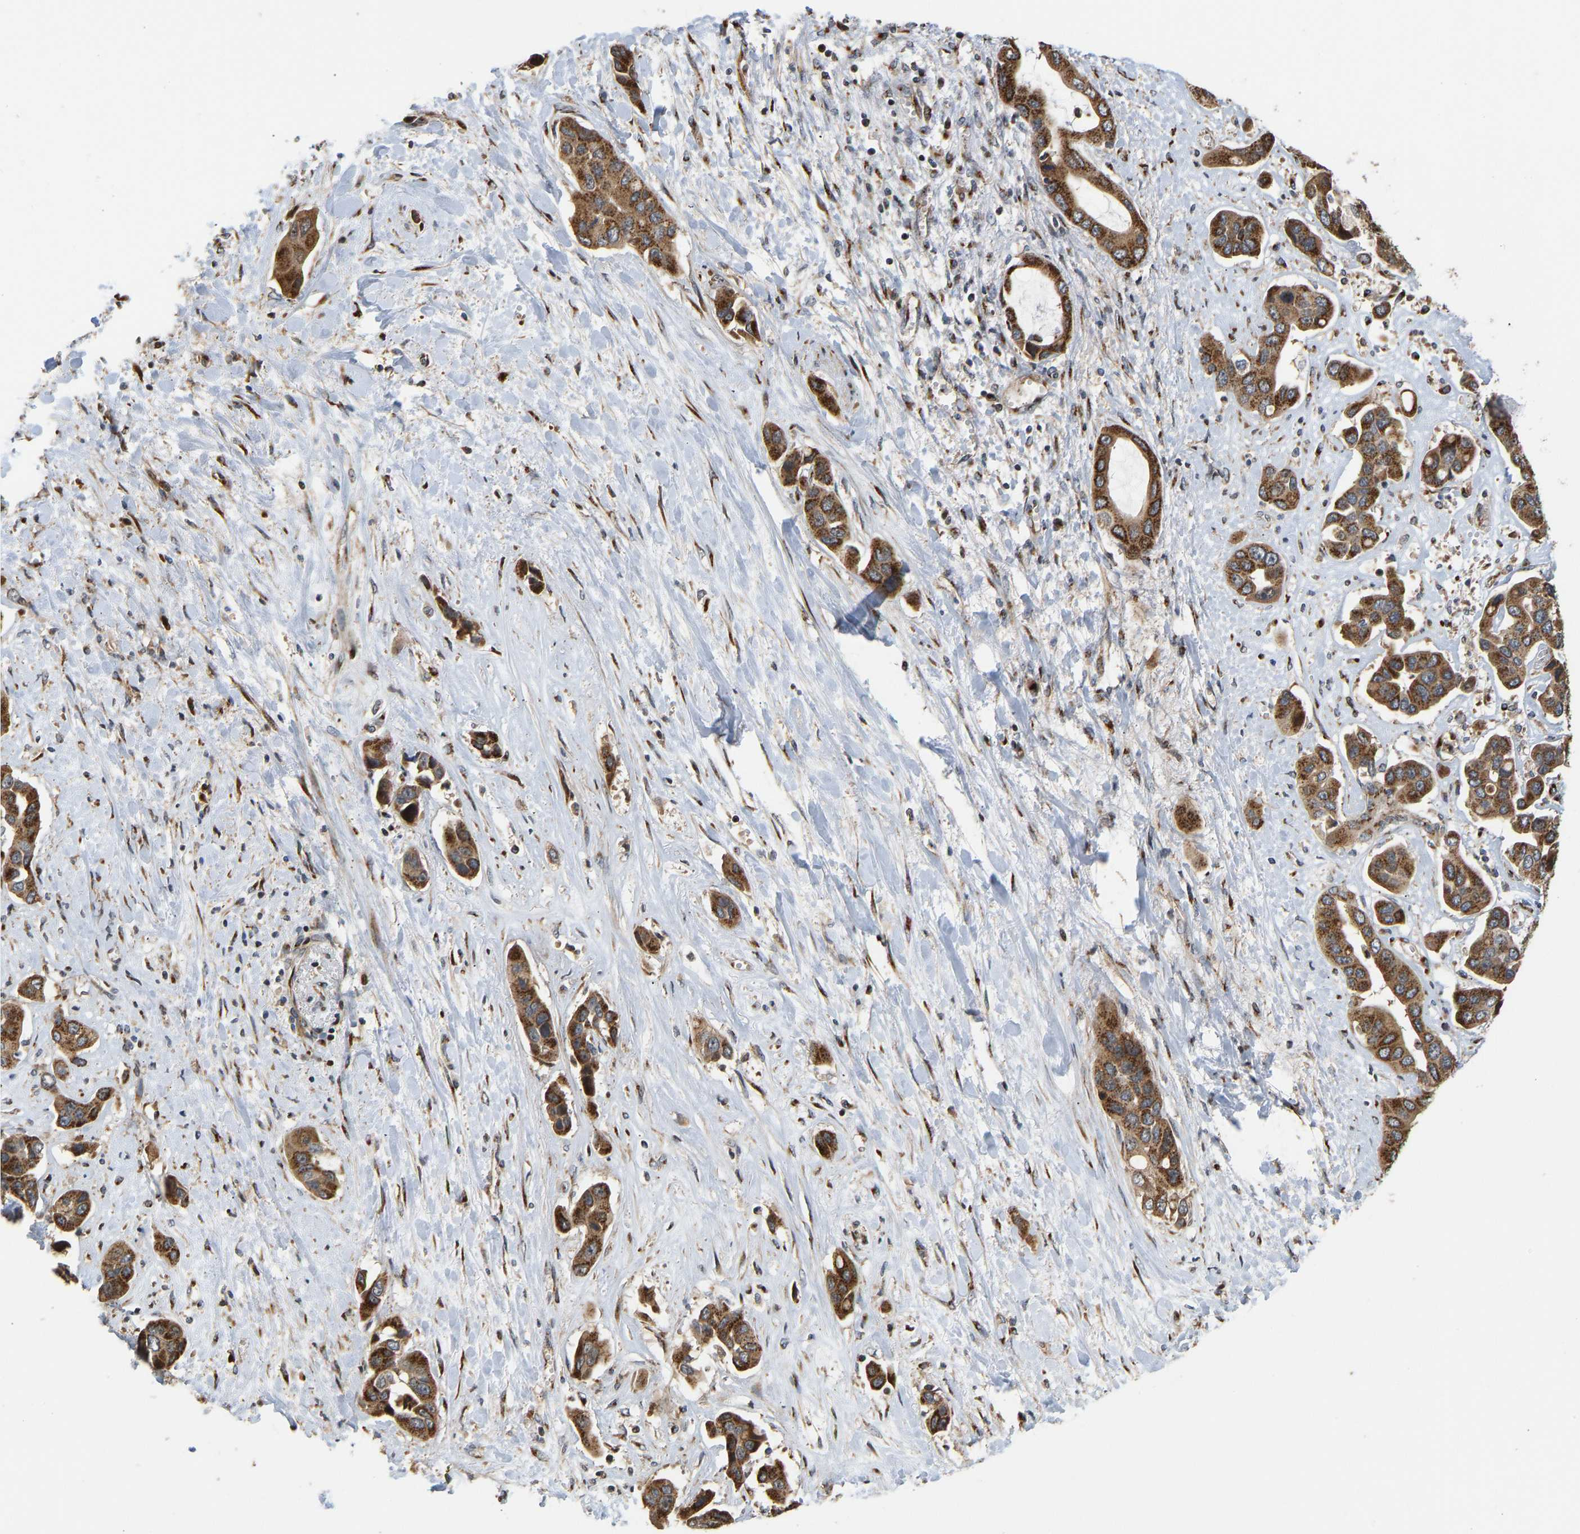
{"staining": {"intensity": "strong", "quantity": ">75%", "location": "cytoplasmic/membranous"}, "tissue": "liver cancer", "cell_type": "Tumor cells", "image_type": "cancer", "snomed": [{"axis": "morphology", "description": "Cholangiocarcinoma"}, {"axis": "topography", "description": "Liver"}], "caption": "A high-resolution photomicrograph shows IHC staining of cholangiocarcinoma (liver), which demonstrates strong cytoplasmic/membranous positivity in about >75% of tumor cells.", "gene": "YIPF4", "patient": {"sex": "female", "age": 52}}